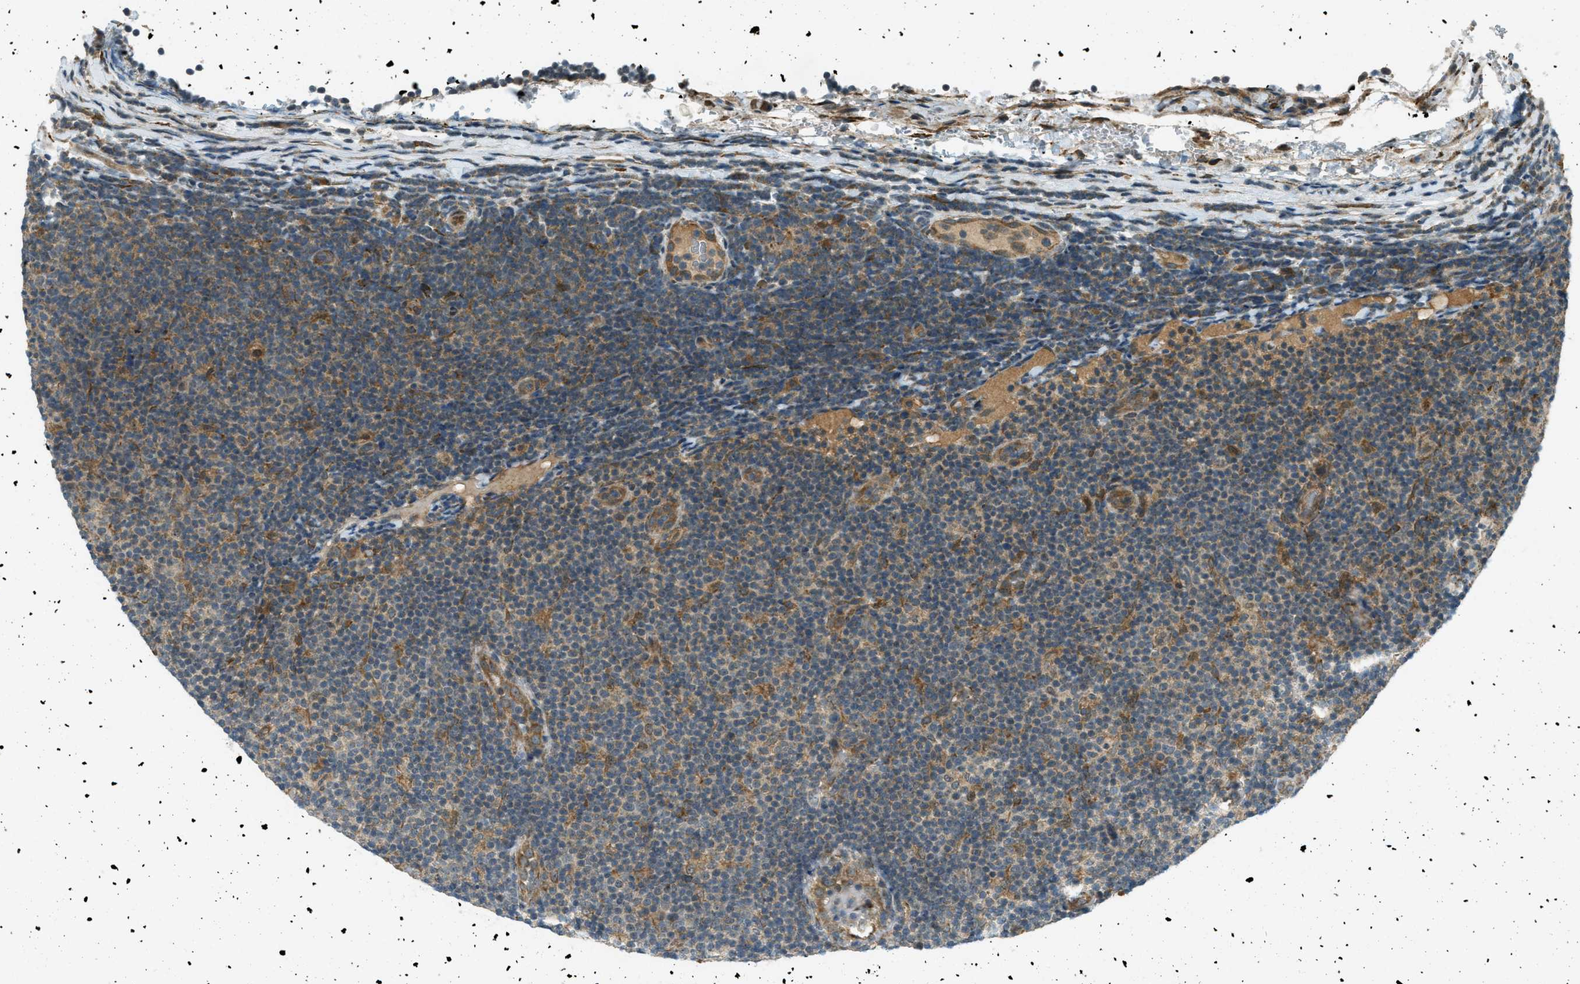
{"staining": {"intensity": "weak", "quantity": "25%-75%", "location": "cytoplasmic/membranous"}, "tissue": "lymphoma", "cell_type": "Tumor cells", "image_type": "cancer", "snomed": [{"axis": "morphology", "description": "Malignant lymphoma, non-Hodgkin's type, Low grade"}, {"axis": "topography", "description": "Lymph node"}], "caption": "DAB (3,3'-diaminobenzidine) immunohistochemical staining of lymphoma displays weak cytoplasmic/membranous protein staining in approximately 25%-75% of tumor cells. (Brightfield microscopy of DAB IHC at high magnification).", "gene": "EIF2AK3", "patient": {"sex": "male", "age": 83}}